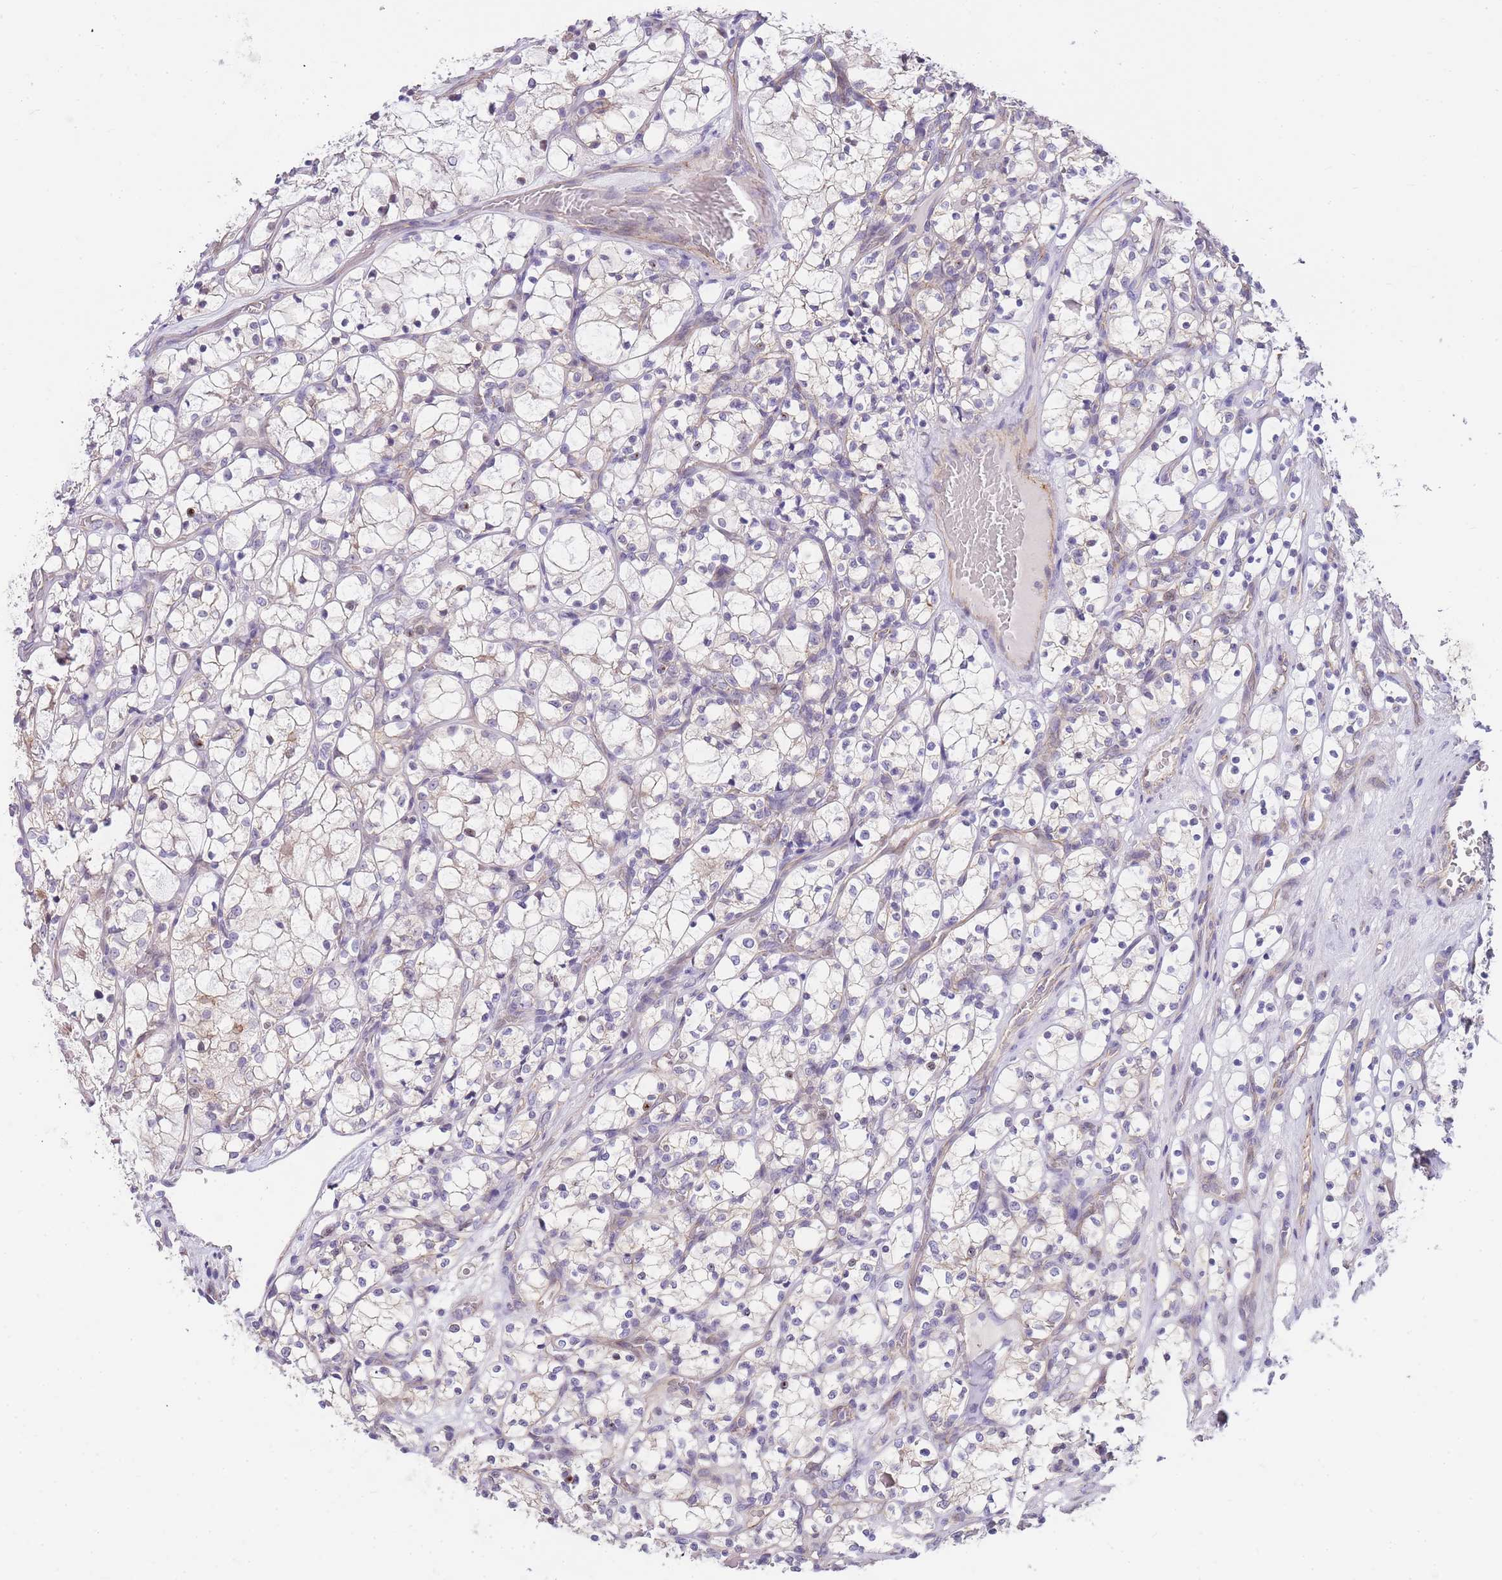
{"staining": {"intensity": "negative", "quantity": "none", "location": "none"}, "tissue": "renal cancer", "cell_type": "Tumor cells", "image_type": "cancer", "snomed": [{"axis": "morphology", "description": "Adenocarcinoma, NOS"}, {"axis": "topography", "description": "Kidney"}], "caption": "The histopathology image shows no staining of tumor cells in renal cancer (adenocarcinoma).", "gene": "CLBA1", "patient": {"sex": "female", "age": 69}}